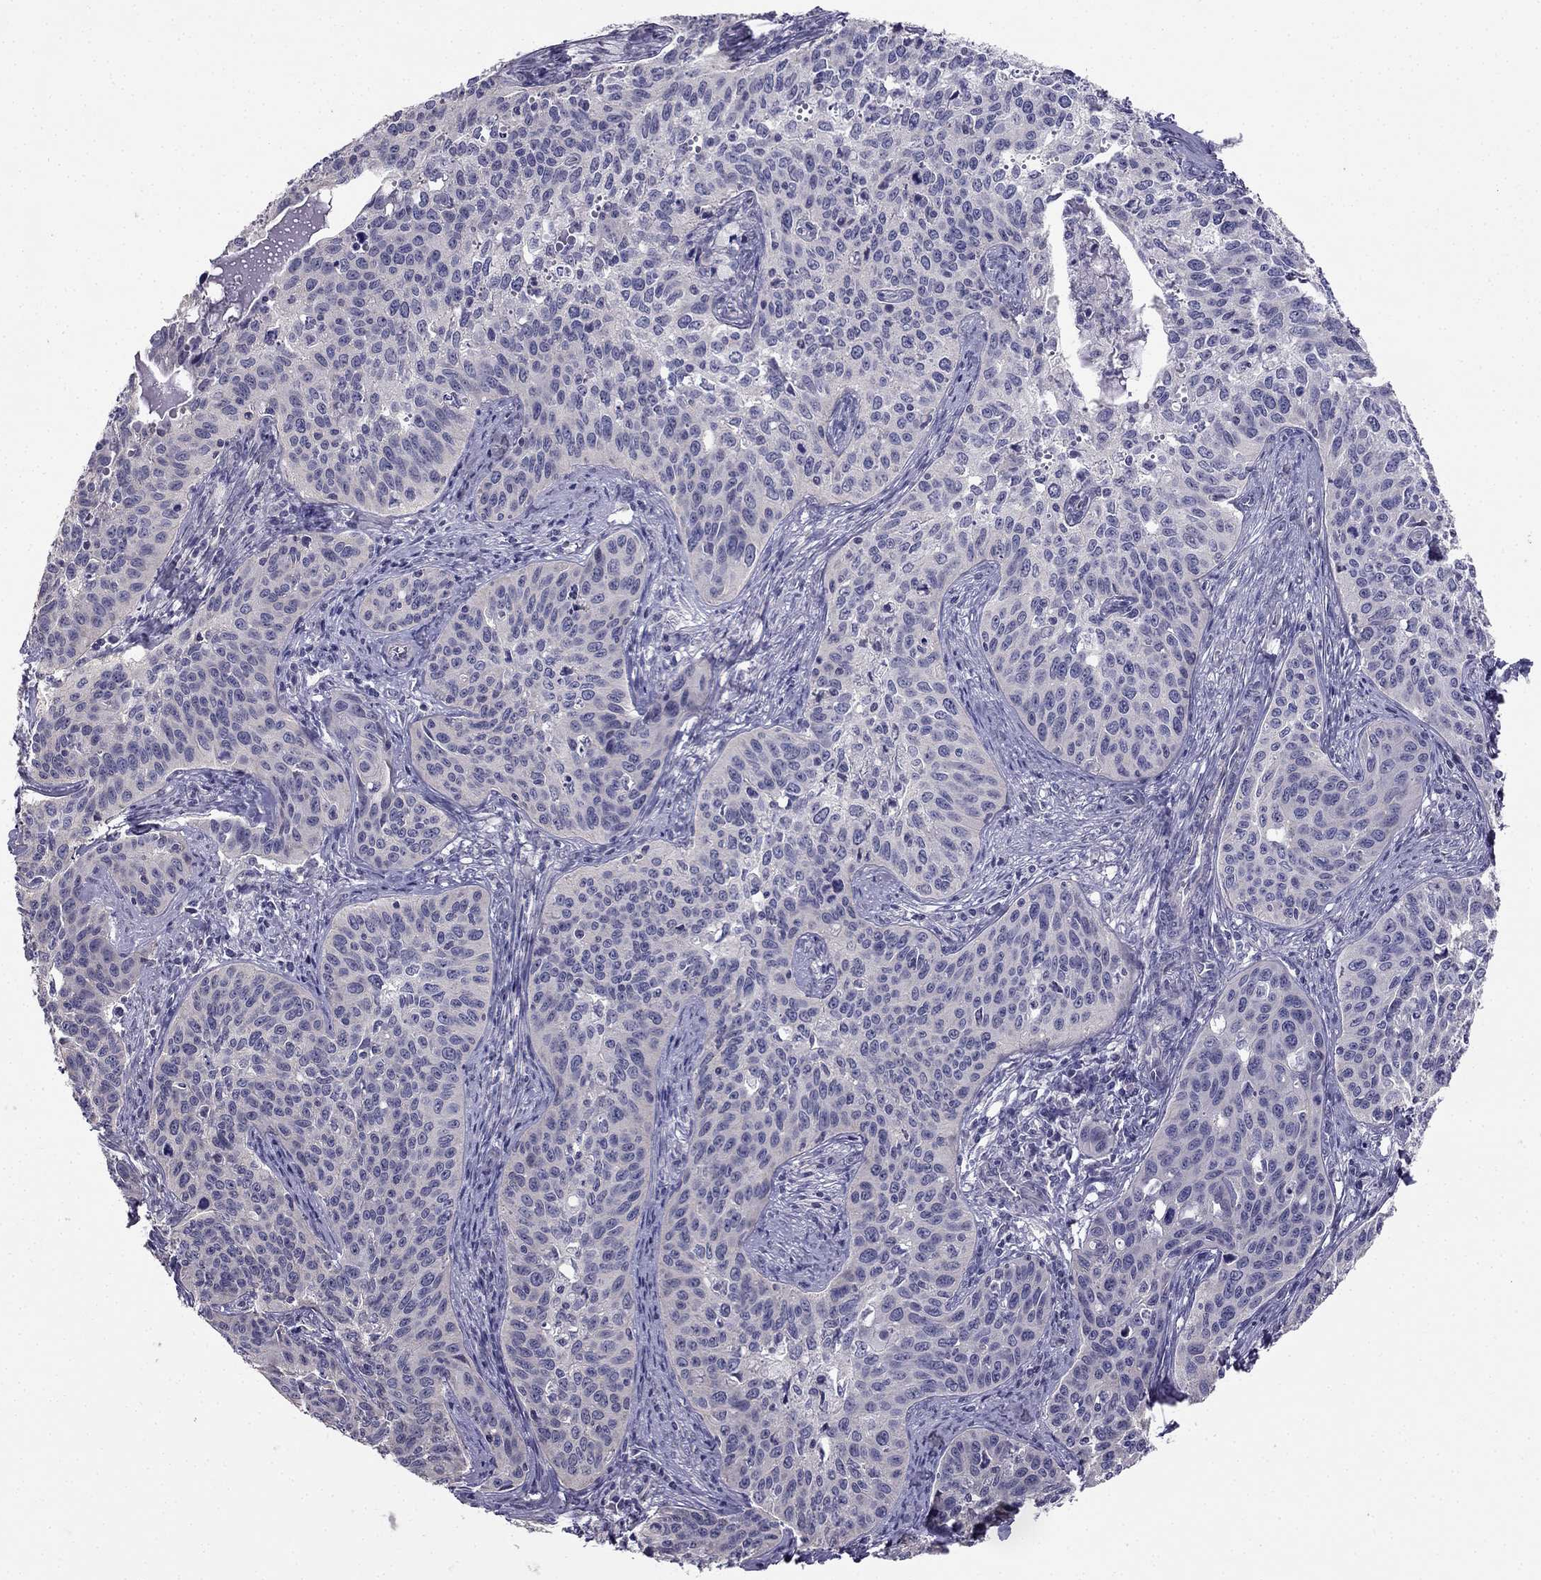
{"staining": {"intensity": "negative", "quantity": "none", "location": "none"}, "tissue": "cervical cancer", "cell_type": "Tumor cells", "image_type": "cancer", "snomed": [{"axis": "morphology", "description": "Squamous cell carcinoma, NOS"}, {"axis": "topography", "description": "Cervix"}], "caption": "Protein analysis of cervical squamous cell carcinoma reveals no significant staining in tumor cells.", "gene": "HSFX1", "patient": {"sex": "female", "age": 31}}